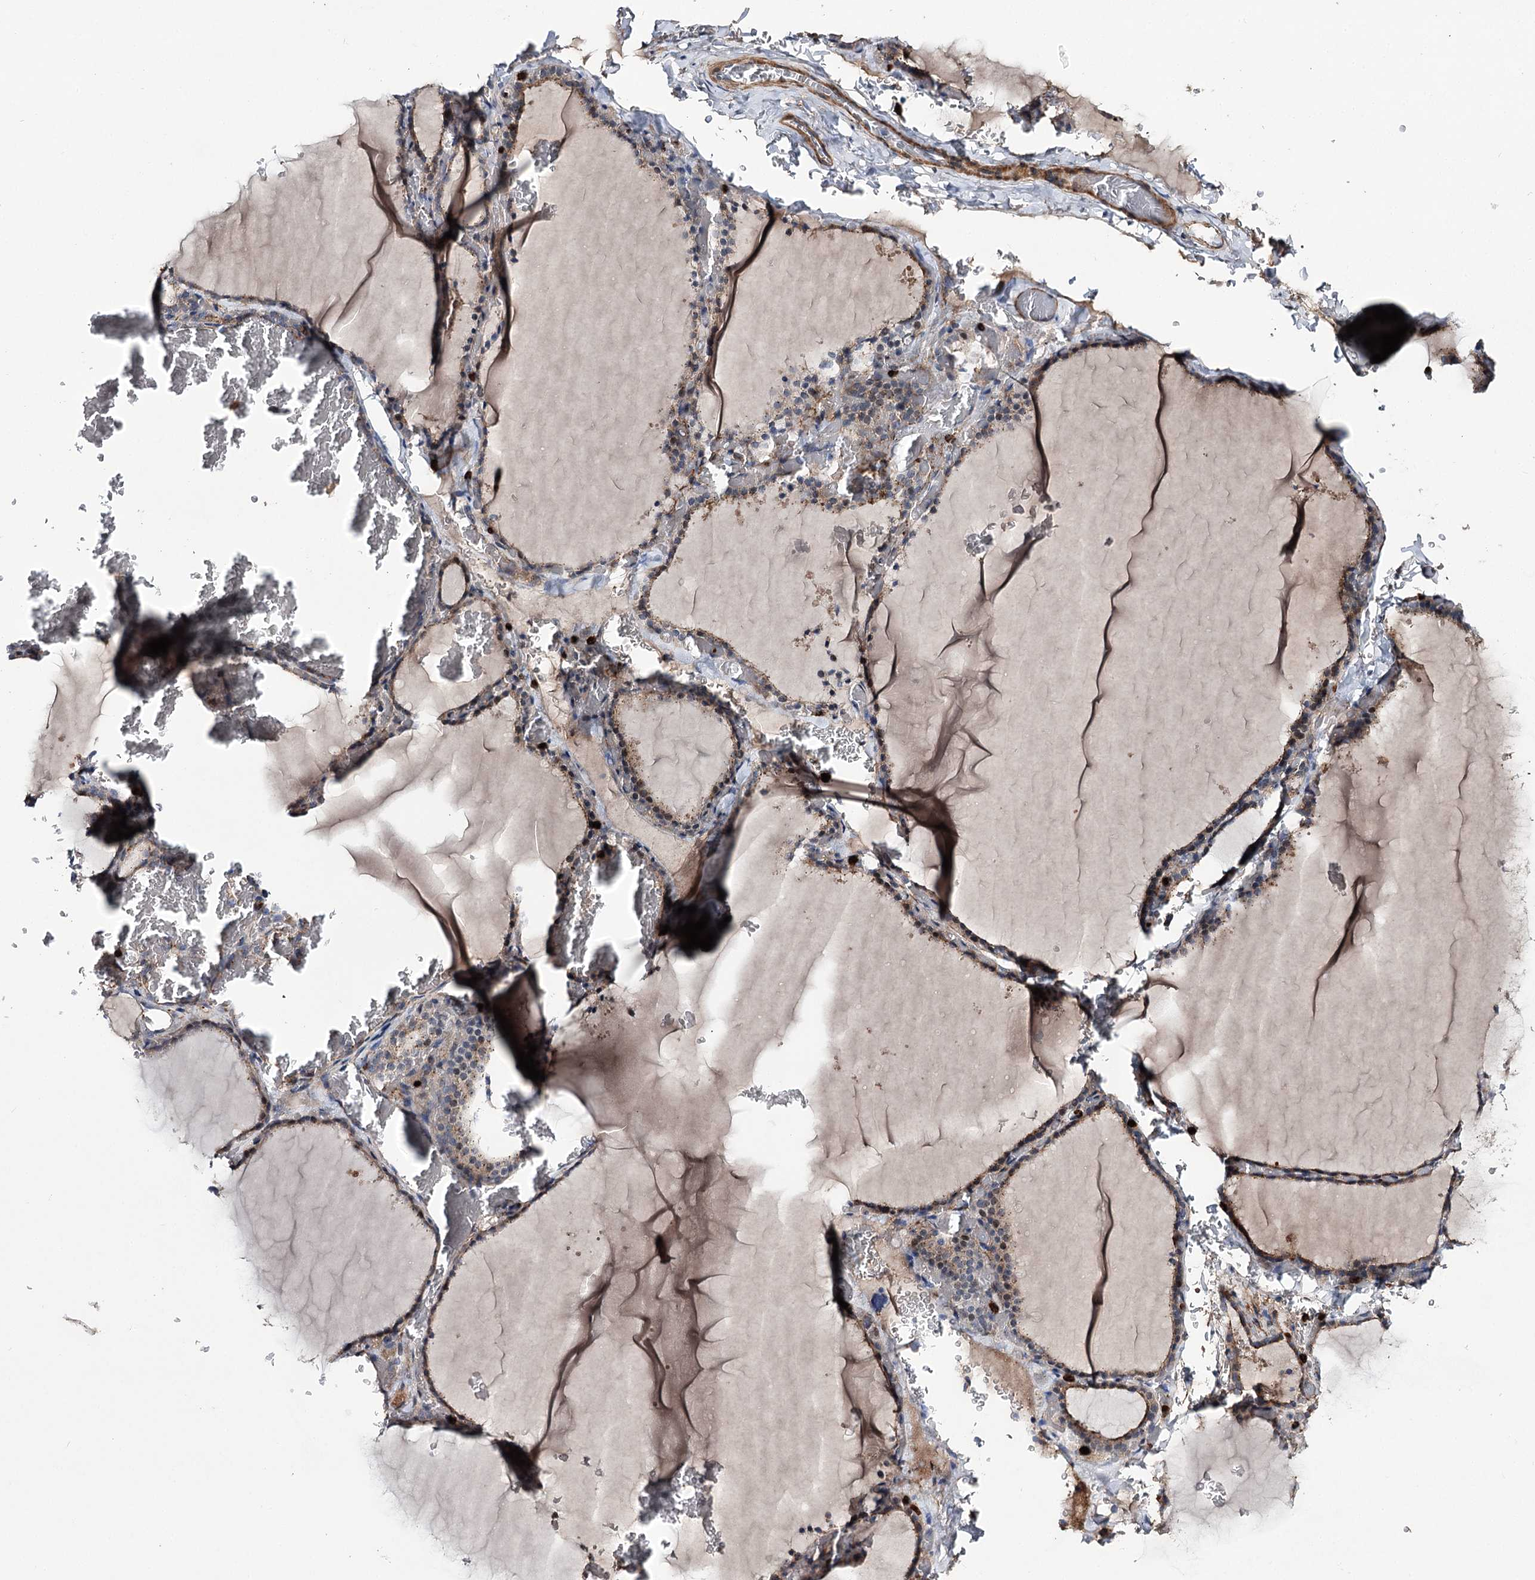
{"staining": {"intensity": "moderate", "quantity": ">75%", "location": "cytoplasmic/membranous"}, "tissue": "thyroid gland", "cell_type": "Glandular cells", "image_type": "normal", "snomed": [{"axis": "morphology", "description": "Normal tissue, NOS"}, {"axis": "topography", "description": "Thyroid gland"}], "caption": "Benign thyroid gland exhibits moderate cytoplasmic/membranous expression in about >75% of glandular cells.", "gene": "MINDY3", "patient": {"sex": "female", "age": 39}}